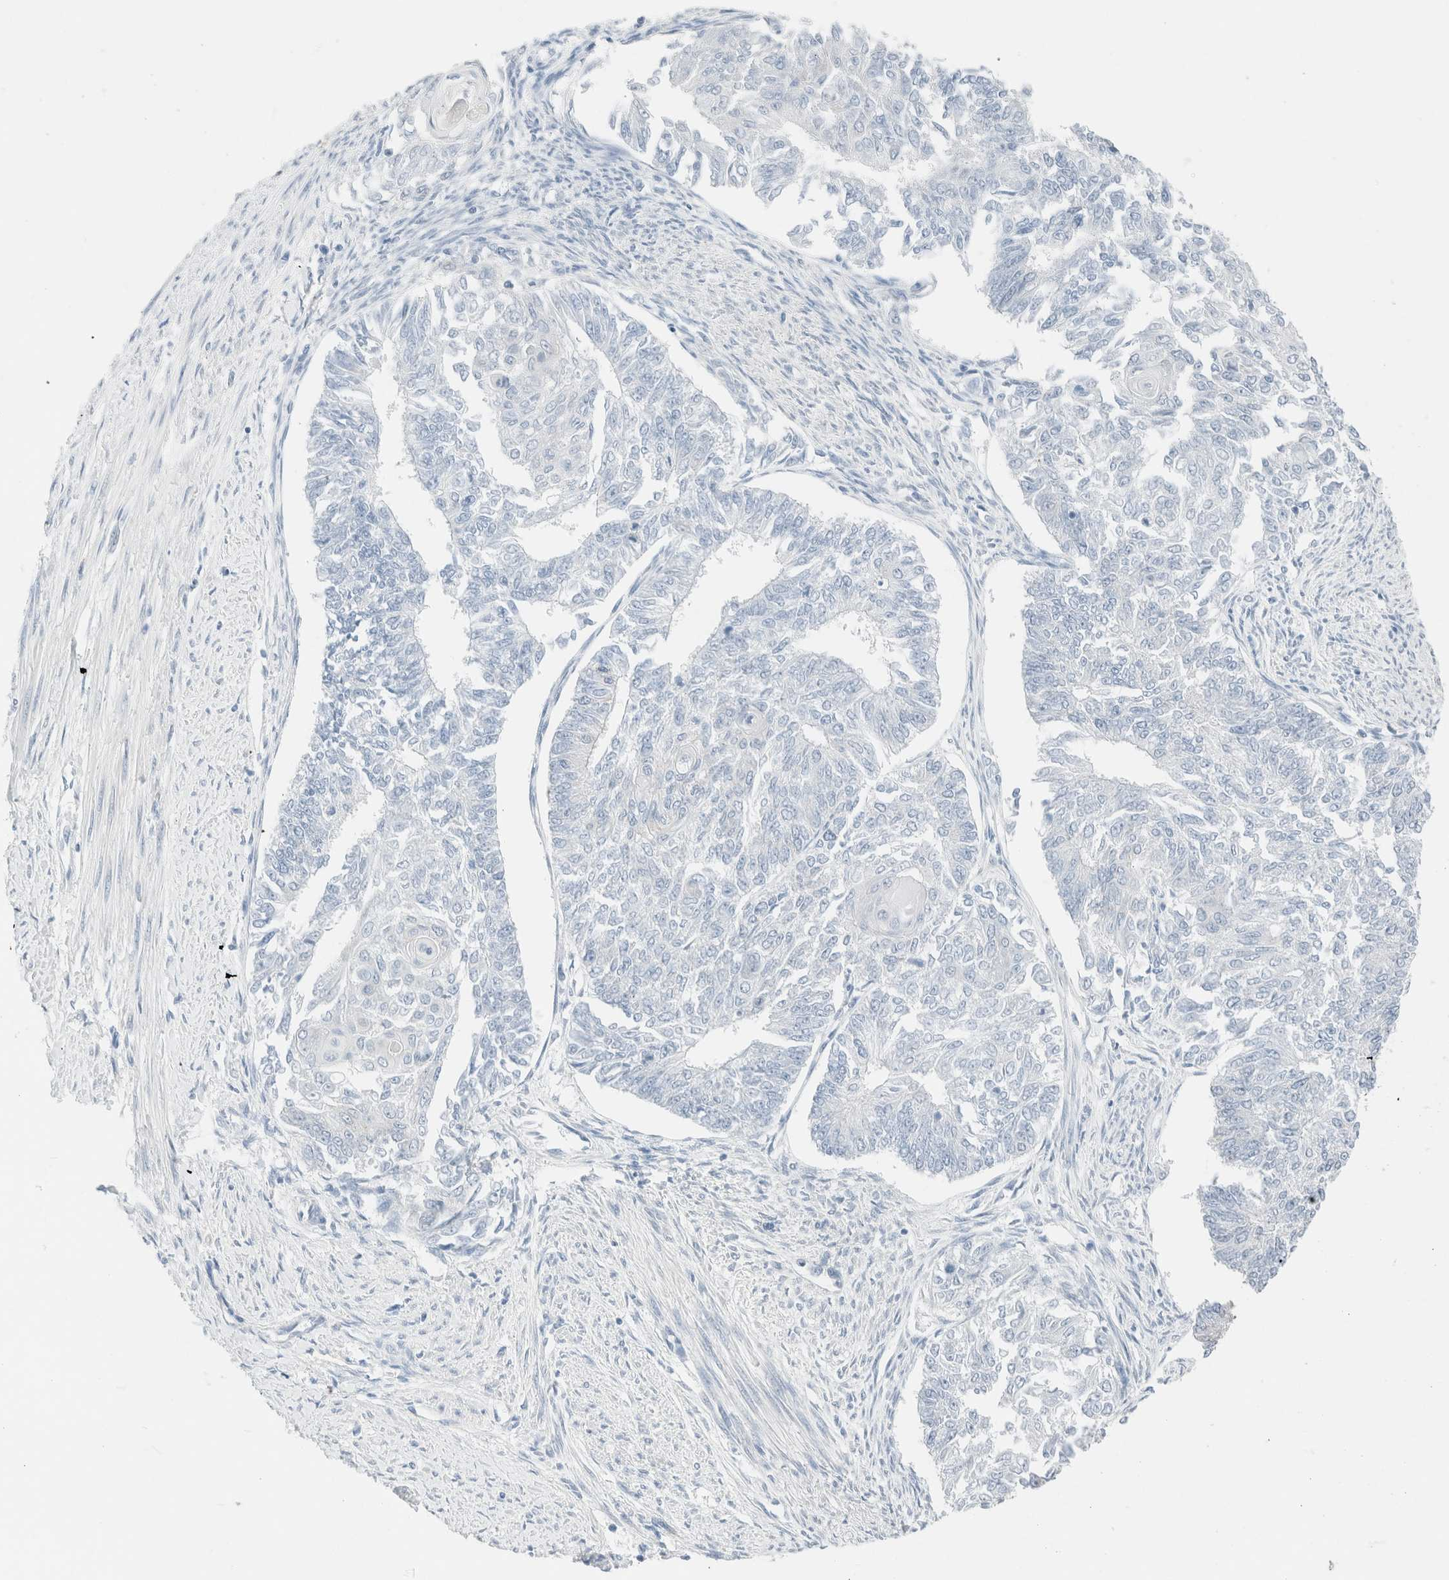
{"staining": {"intensity": "negative", "quantity": "none", "location": "none"}, "tissue": "endometrial cancer", "cell_type": "Tumor cells", "image_type": "cancer", "snomed": [{"axis": "morphology", "description": "Adenocarcinoma, NOS"}, {"axis": "topography", "description": "Endometrium"}], "caption": "An image of endometrial cancer stained for a protein reveals no brown staining in tumor cells.", "gene": "CASC3", "patient": {"sex": "female", "age": 32}}